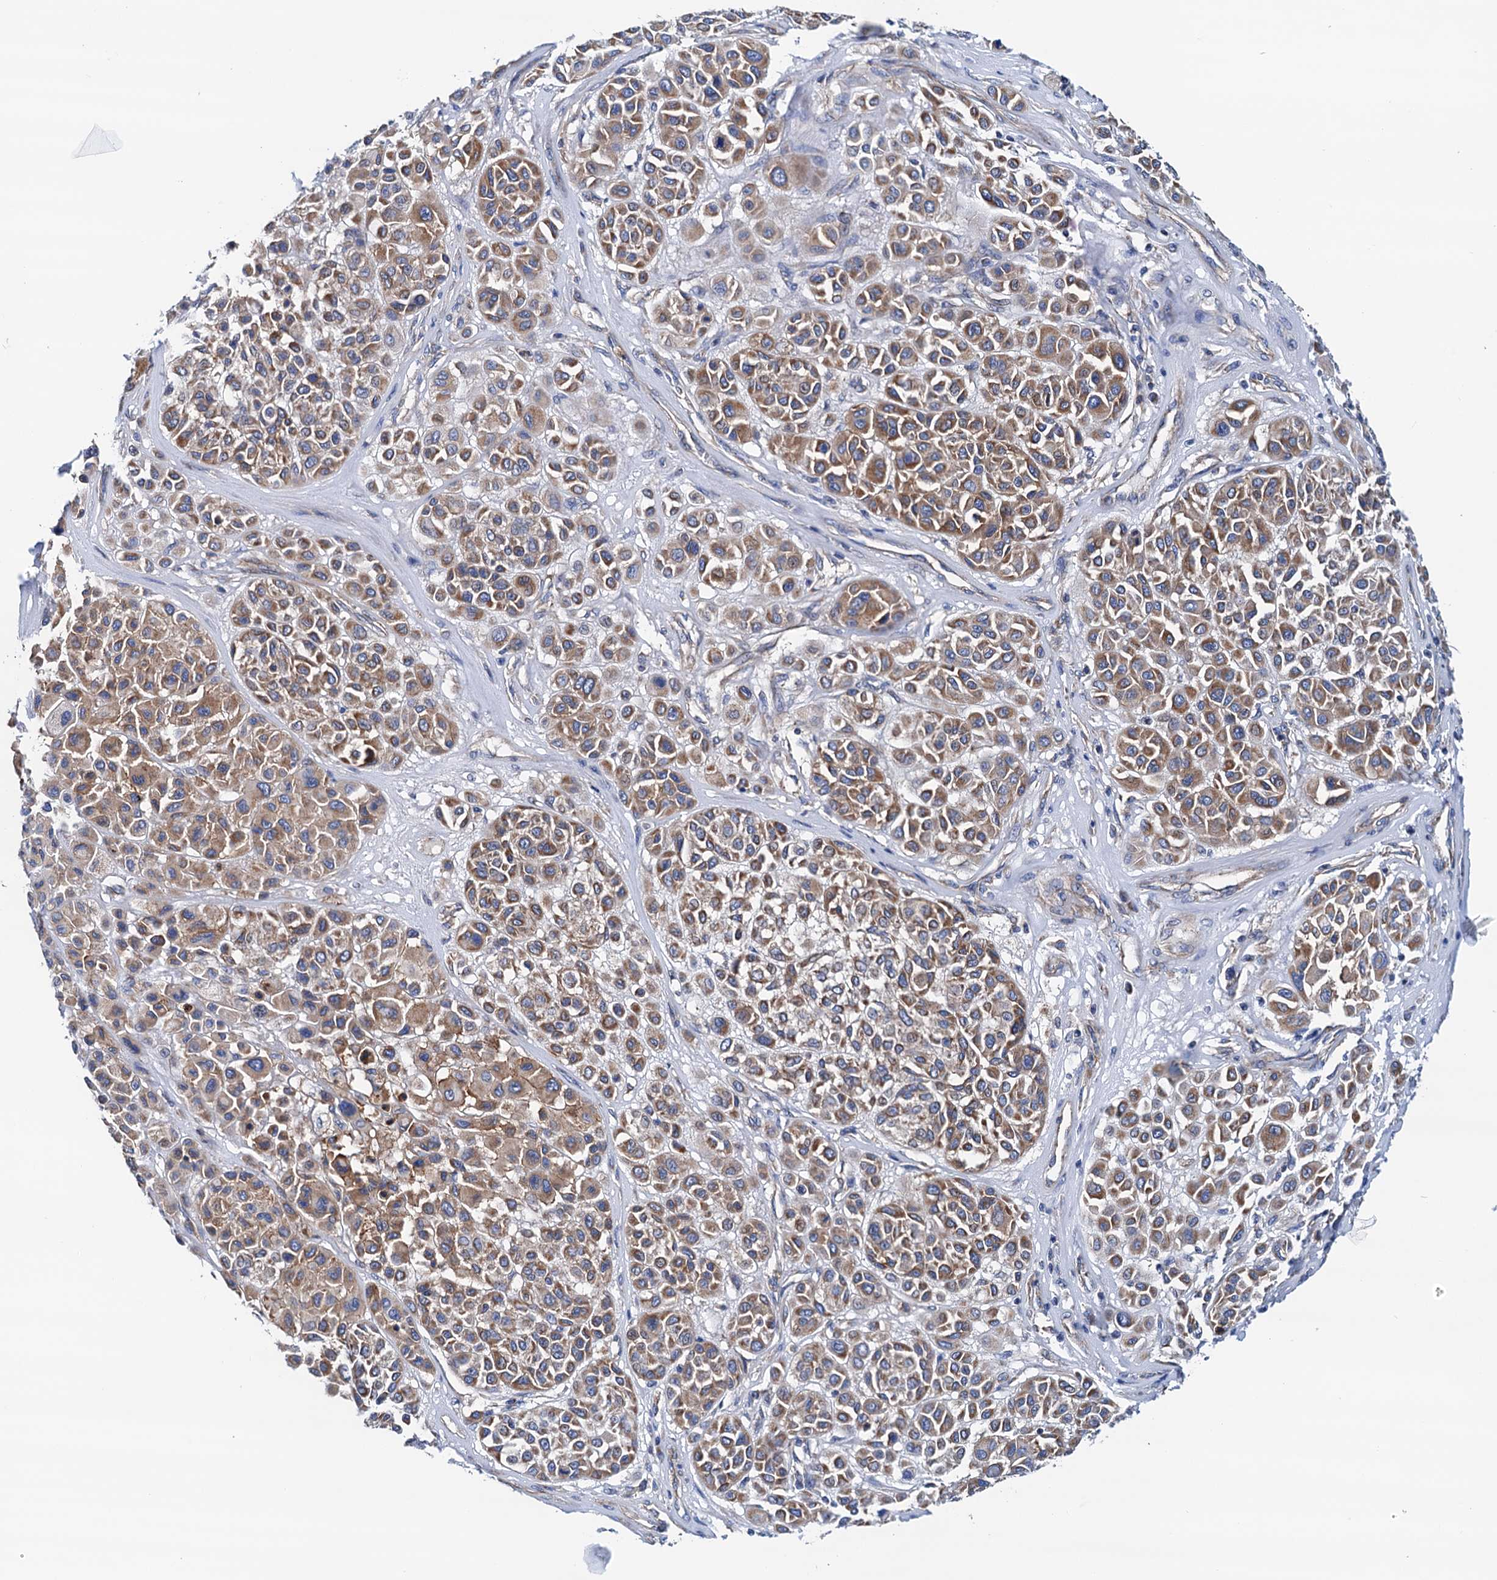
{"staining": {"intensity": "moderate", "quantity": ">75%", "location": "cytoplasmic/membranous"}, "tissue": "melanoma", "cell_type": "Tumor cells", "image_type": "cancer", "snomed": [{"axis": "morphology", "description": "Malignant melanoma, Metastatic site"}, {"axis": "topography", "description": "Soft tissue"}], "caption": "This is a photomicrograph of IHC staining of malignant melanoma (metastatic site), which shows moderate expression in the cytoplasmic/membranous of tumor cells.", "gene": "RASSF9", "patient": {"sex": "male", "age": 41}}